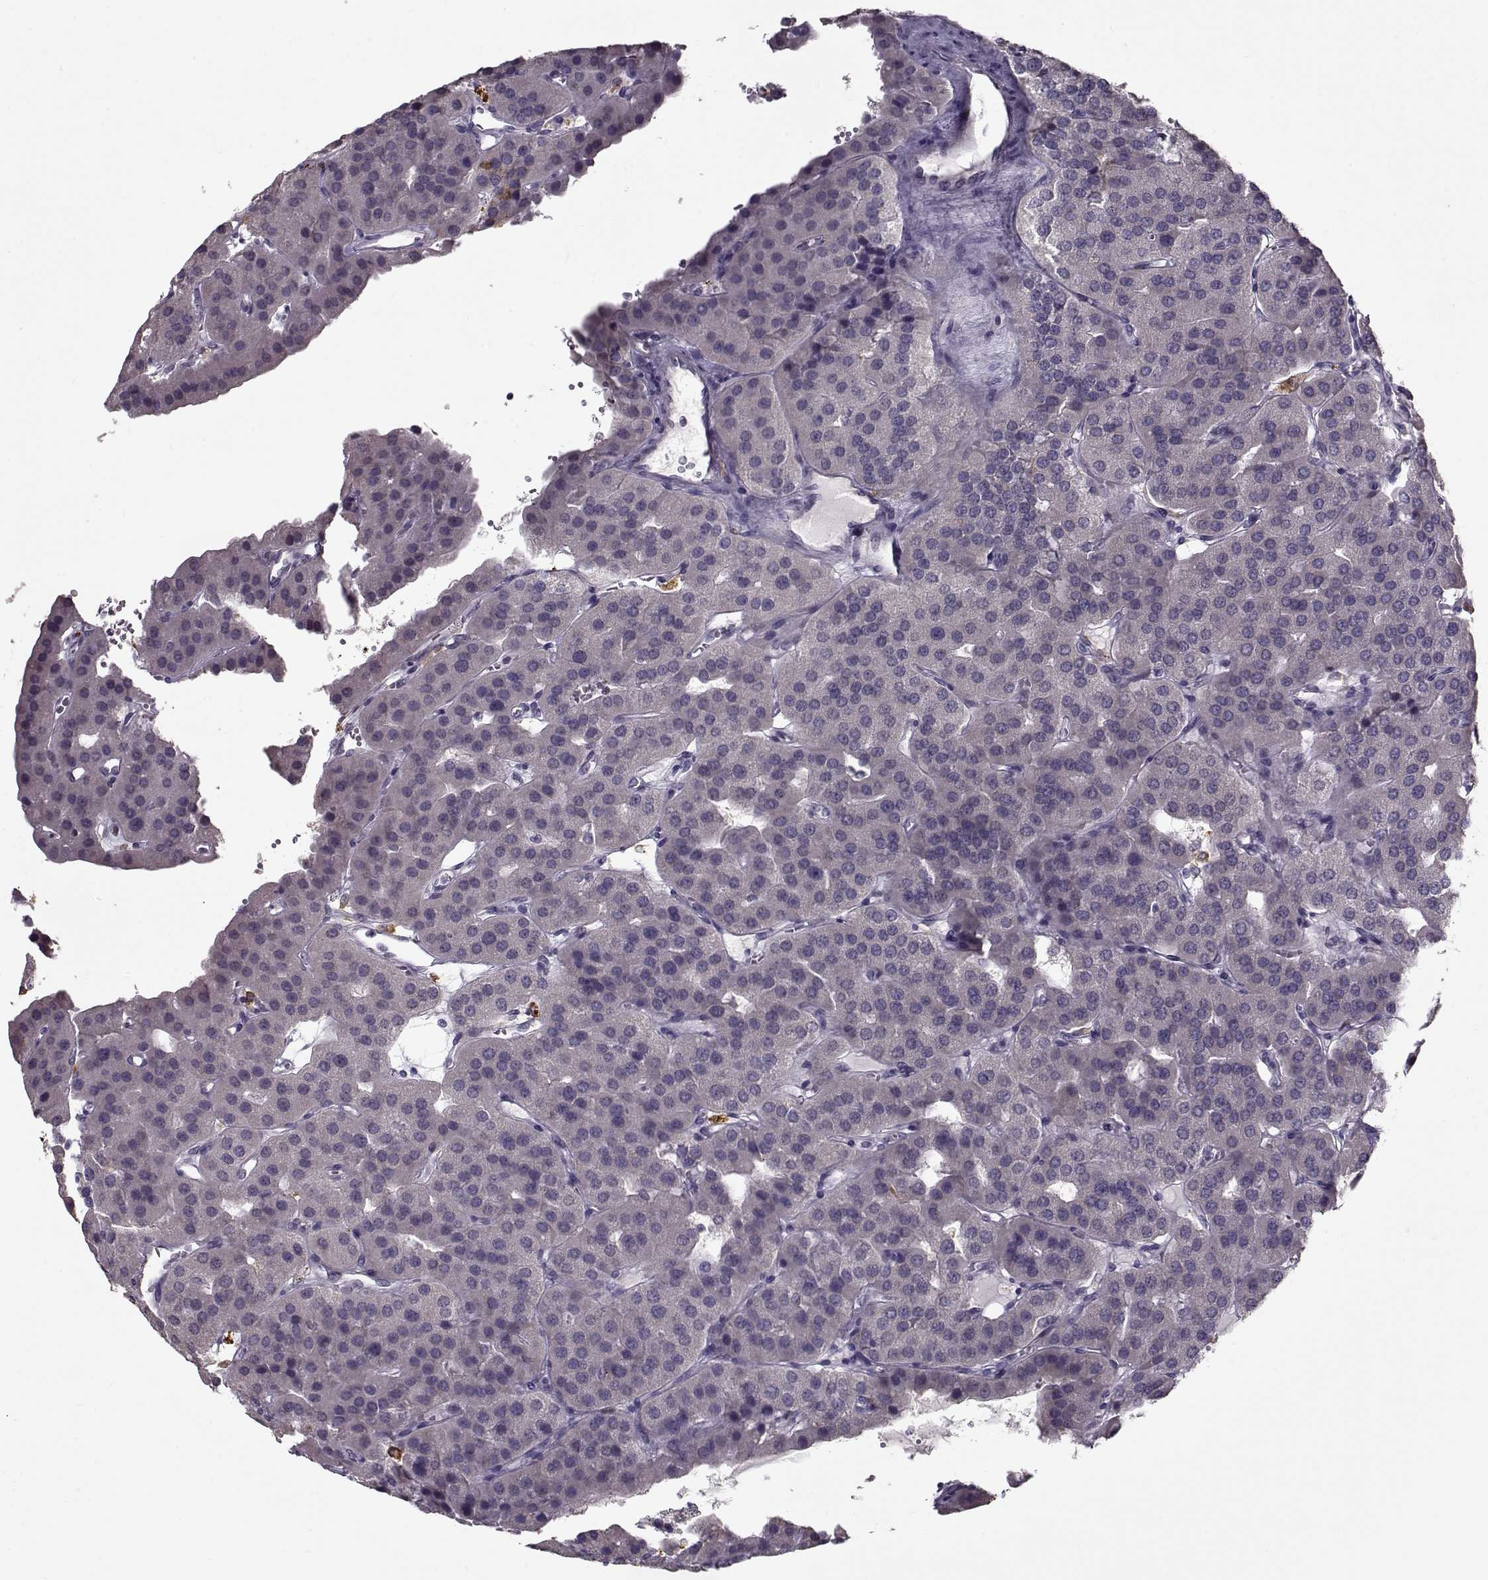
{"staining": {"intensity": "negative", "quantity": "none", "location": "none"}, "tissue": "parathyroid gland", "cell_type": "Glandular cells", "image_type": "normal", "snomed": [{"axis": "morphology", "description": "Normal tissue, NOS"}, {"axis": "morphology", "description": "Adenoma, NOS"}, {"axis": "topography", "description": "Parathyroid gland"}], "caption": "This is an immunohistochemistry (IHC) histopathology image of benign human parathyroid gland. There is no staining in glandular cells.", "gene": "SEC16B", "patient": {"sex": "female", "age": 86}}